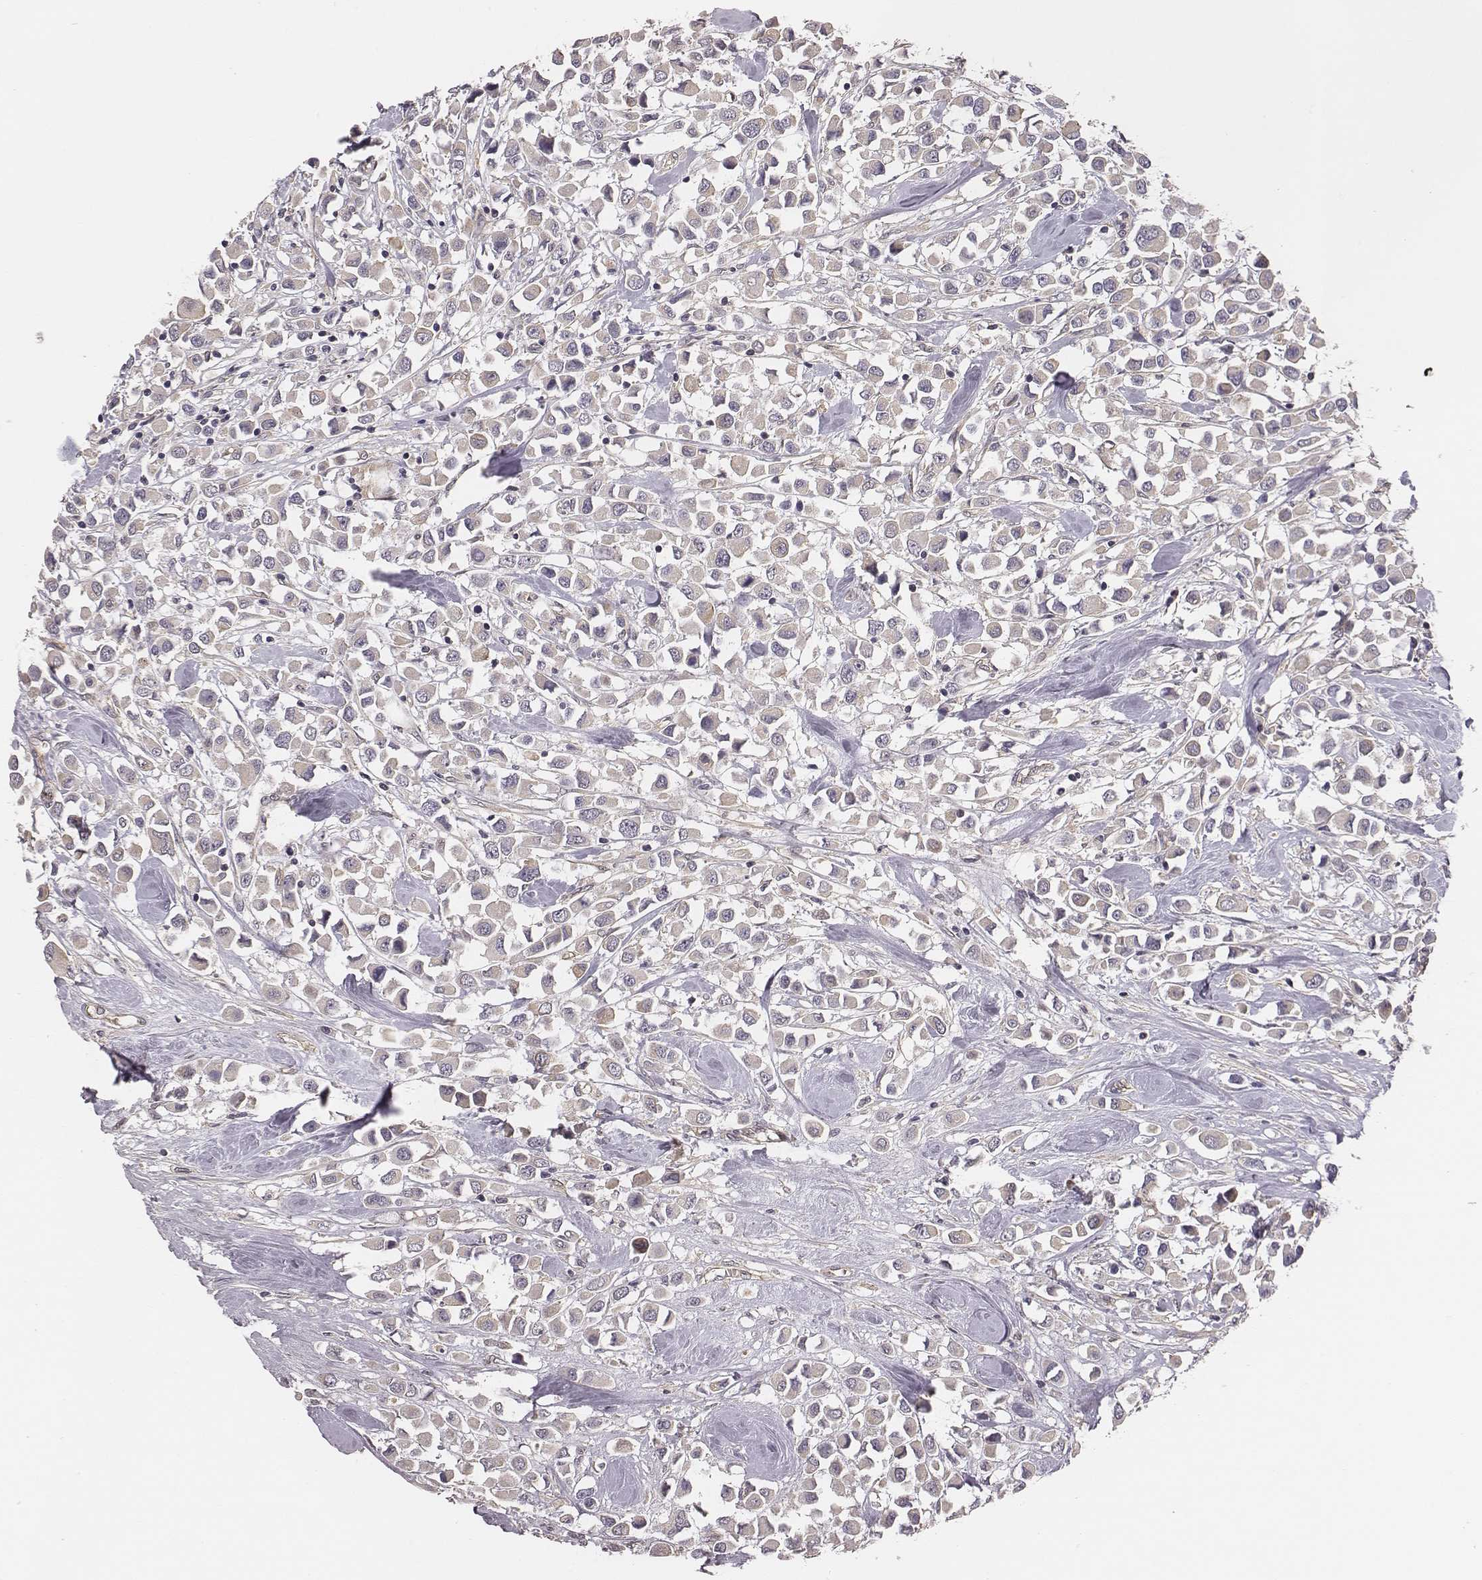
{"staining": {"intensity": "negative", "quantity": "none", "location": "none"}, "tissue": "breast cancer", "cell_type": "Tumor cells", "image_type": "cancer", "snomed": [{"axis": "morphology", "description": "Duct carcinoma"}, {"axis": "topography", "description": "Breast"}], "caption": "The histopathology image demonstrates no staining of tumor cells in breast cancer.", "gene": "SCARF1", "patient": {"sex": "female", "age": 61}}